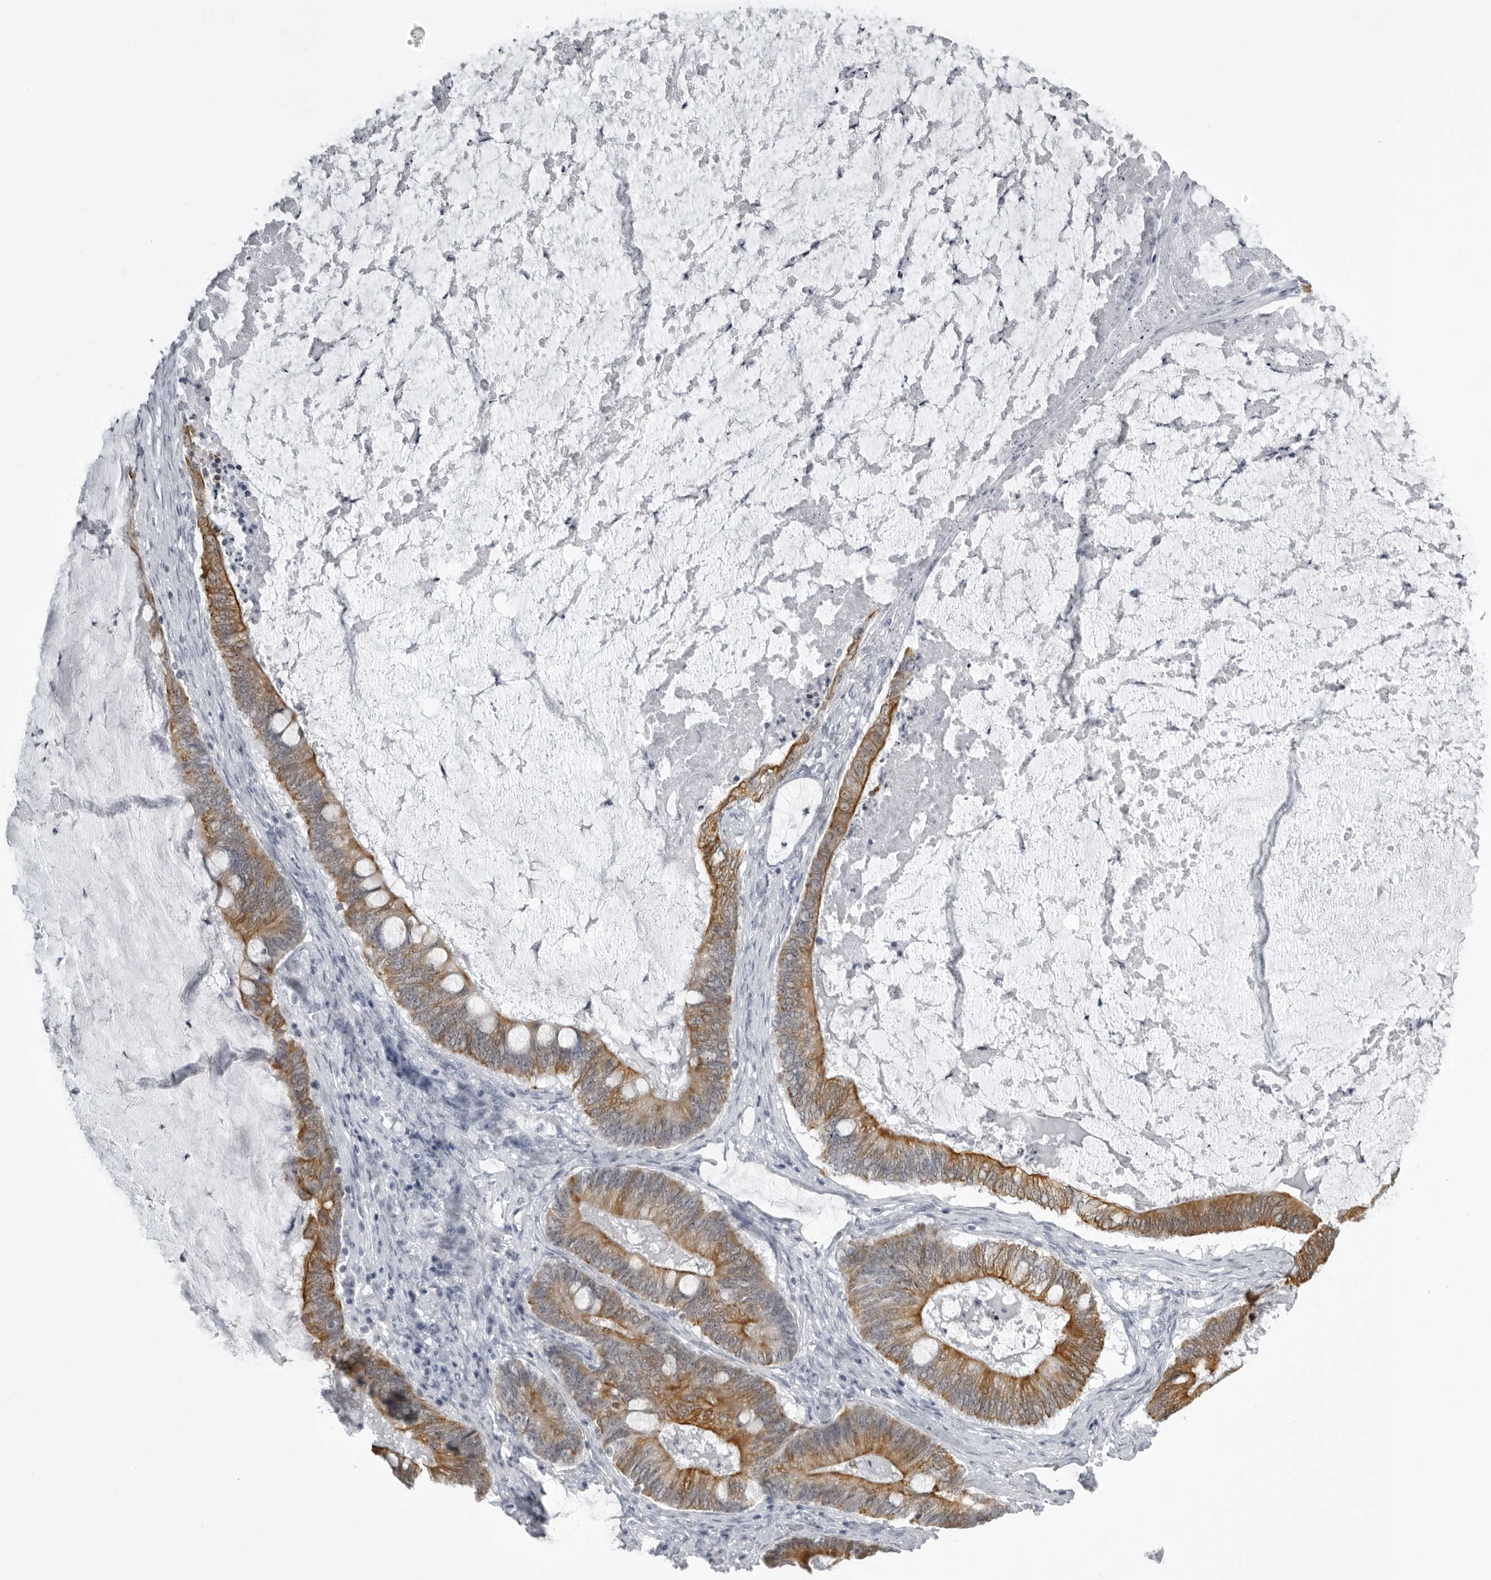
{"staining": {"intensity": "moderate", "quantity": ">75%", "location": "cytoplasmic/membranous"}, "tissue": "ovarian cancer", "cell_type": "Tumor cells", "image_type": "cancer", "snomed": [{"axis": "morphology", "description": "Cystadenocarcinoma, mucinous, NOS"}, {"axis": "topography", "description": "Ovary"}], "caption": "Protein staining demonstrates moderate cytoplasmic/membranous expression in approximately >75% of tumor cells in ovarian cancer. The protein of interest is shown in brown color, while the nuclei are stained blue.", "gene": "UROD", "patient": {"sex": "female", "age": 61}}